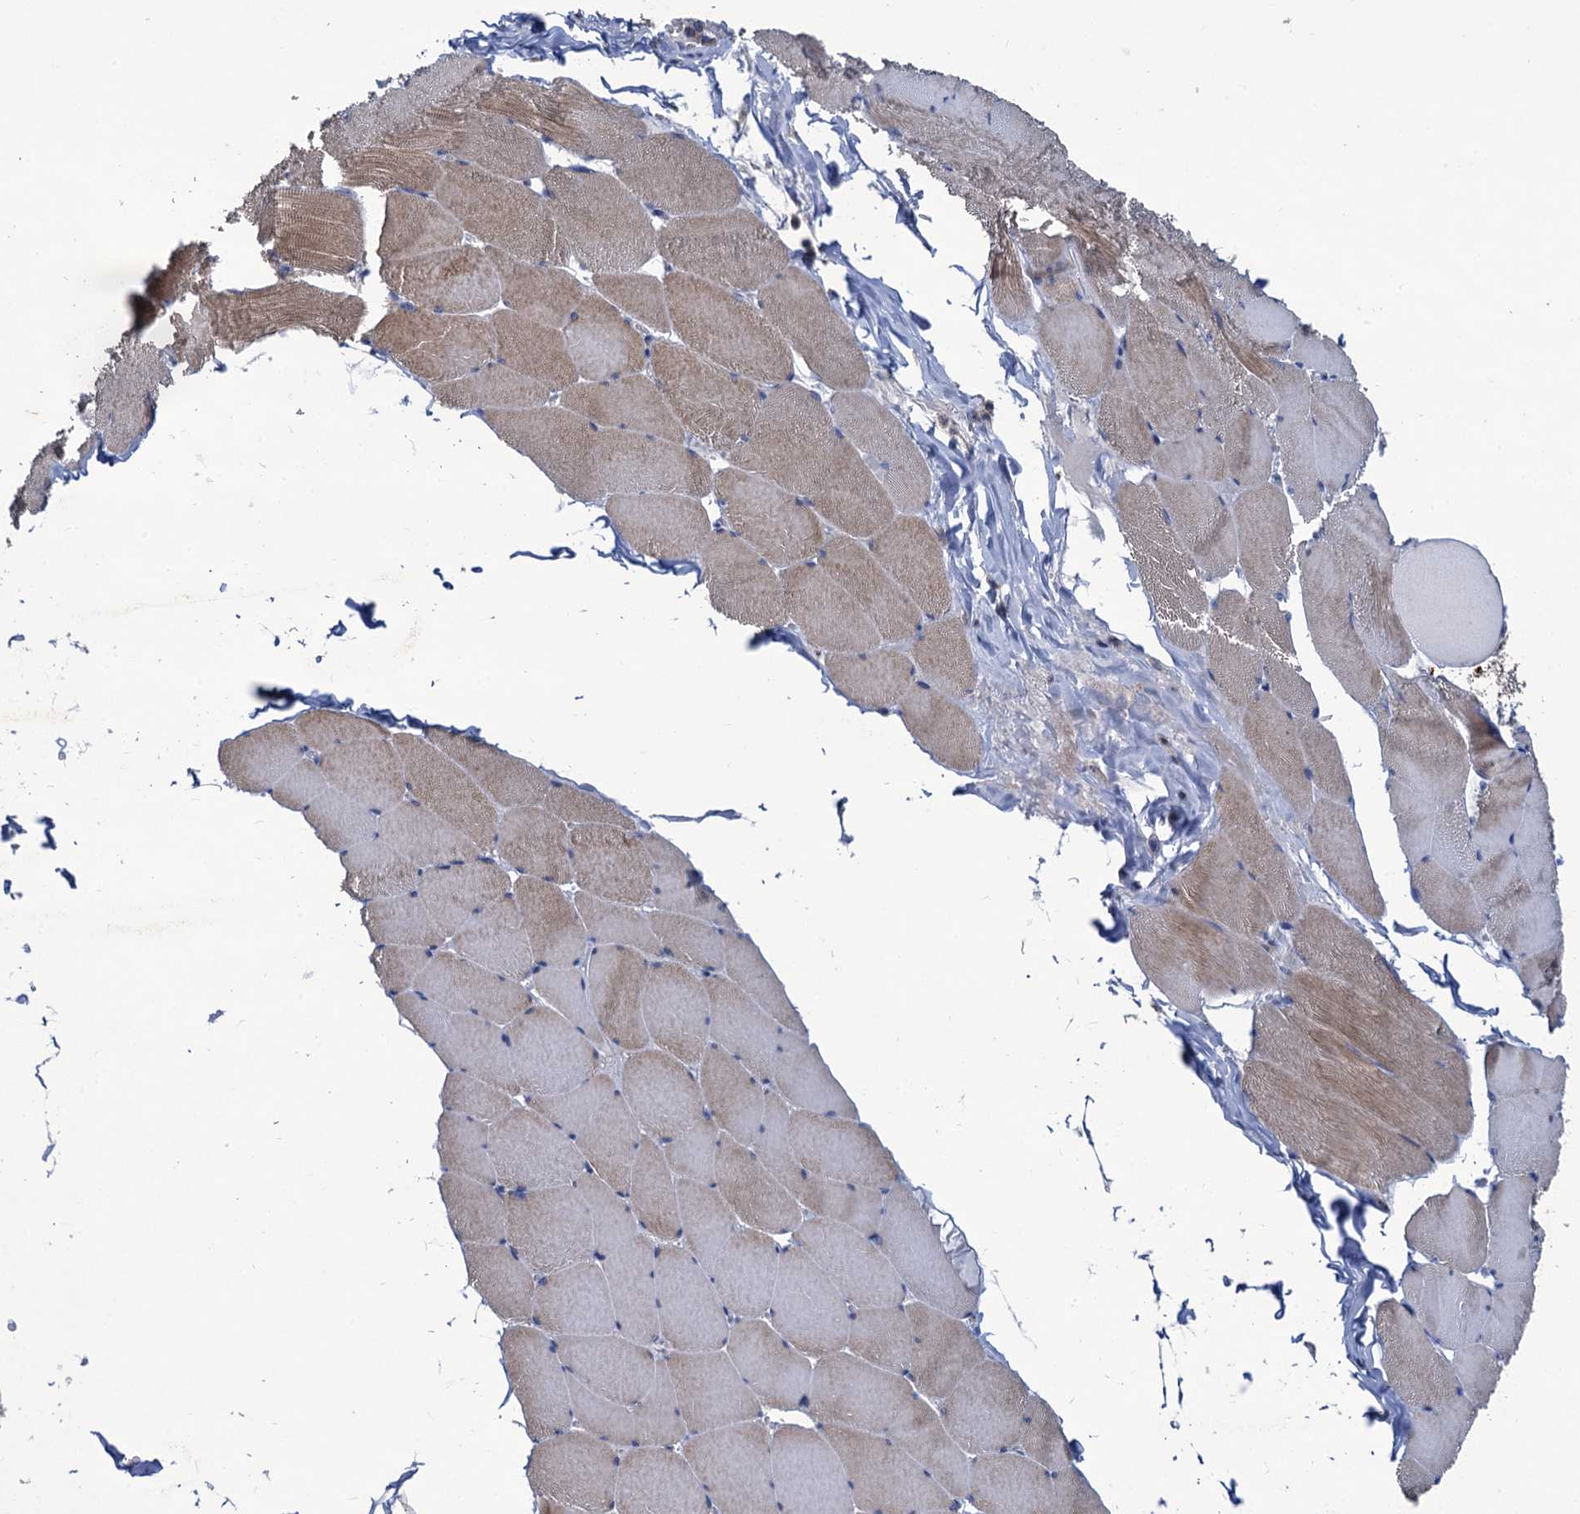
{"staining": {"intensity": "weak", "quantity": "25%-75%", "location": "cytoplasmic/membranous"}, "tissue": "skeletal muscle", "cell_type": "Myocytes", "image_type": "normal", "snomed": [{"axis": "morphology", "description": "Normal tissue, NOS"}, {"axis": "topography", "description": "Skeletal muscle"}], "caption": "High-power microscopy captured an immunohistochemistry (IHC) micrograph of normal skeletal muscle, revealing weak cytoplasmic/membranous expression in about 25%-75% of myocytes.", "gene": "ANKS3", "patient": {"sex": "male", "age": 62}}